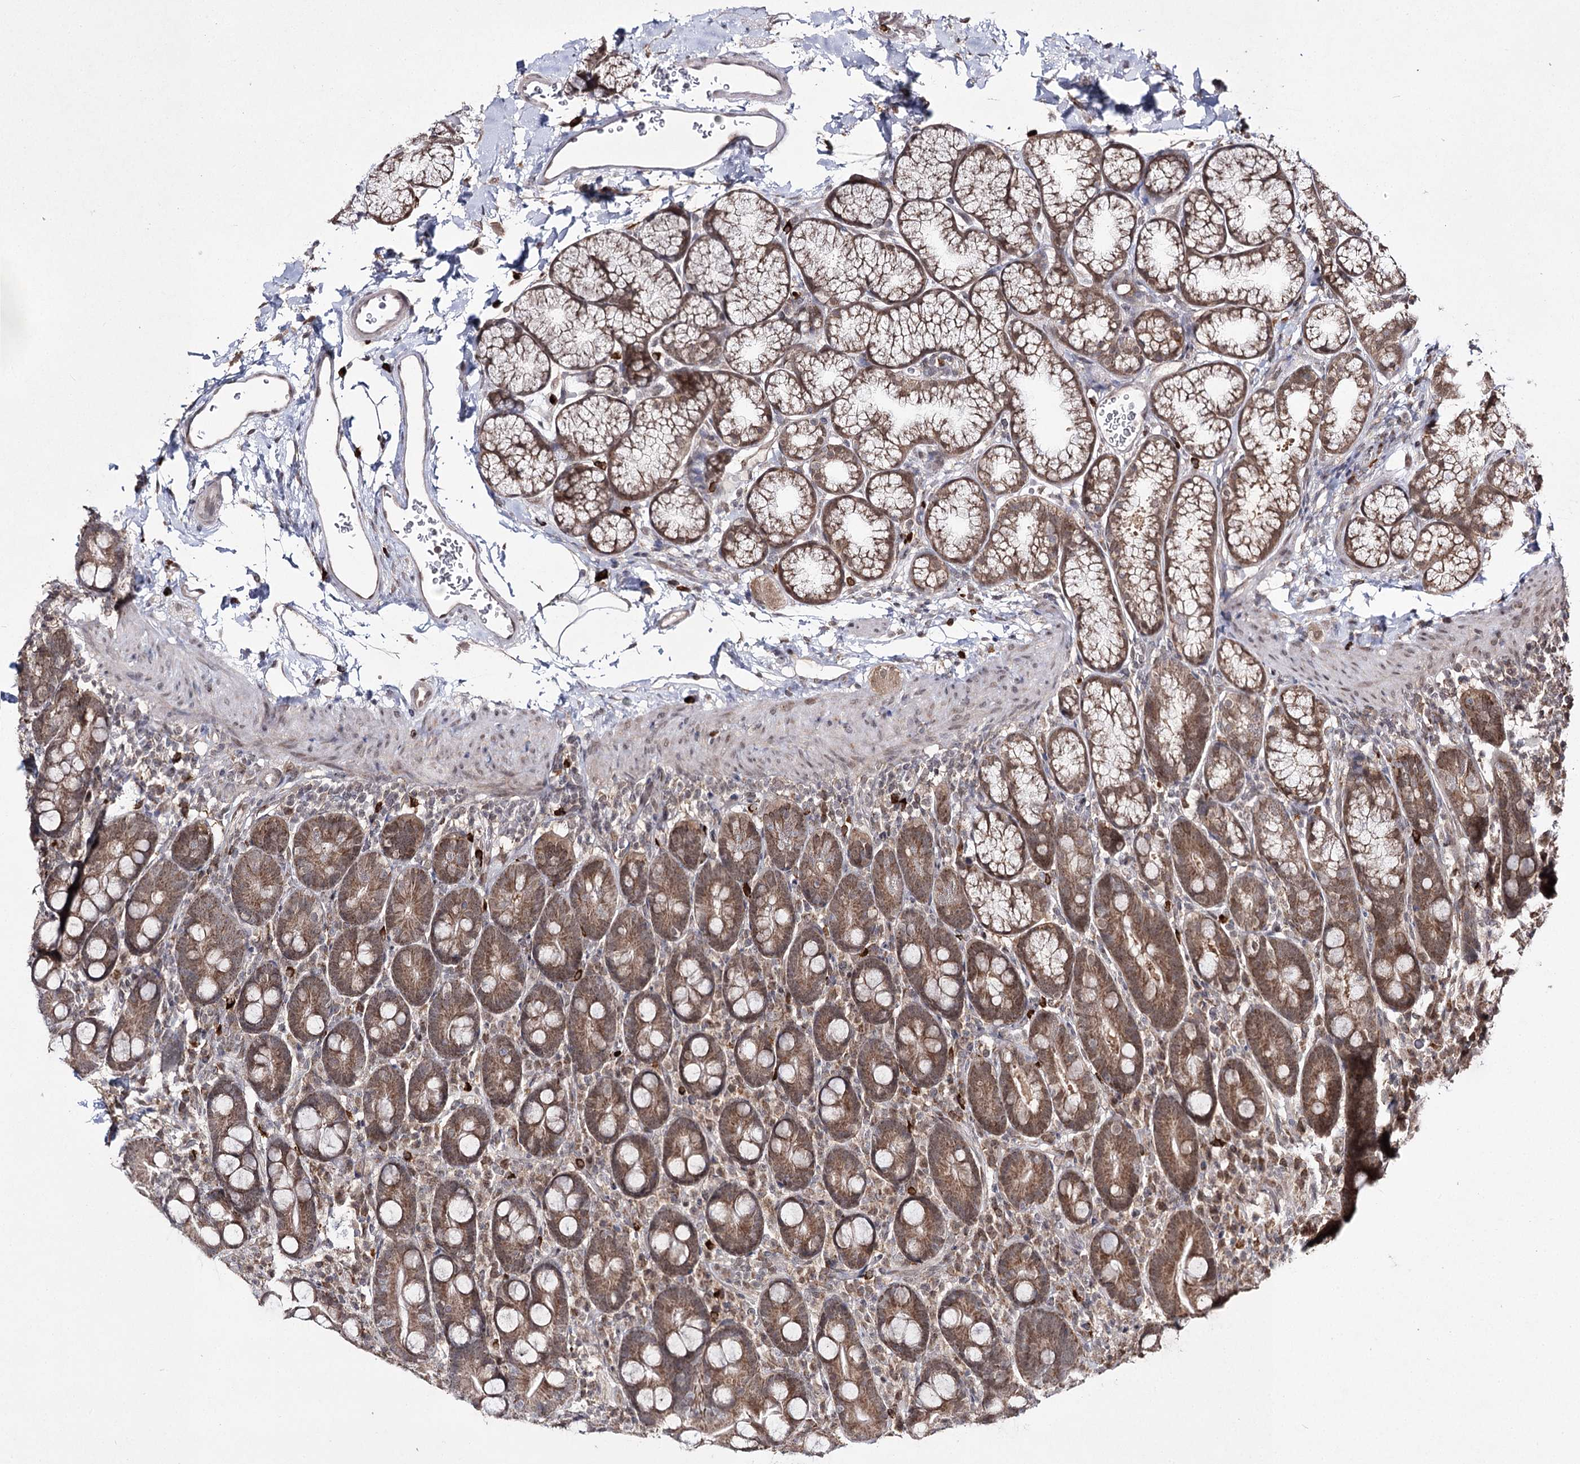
{"staining": {"intensity": "moderate", "quantity": ">75%", "location": "cytoplasmic/membranous"}, "tissue": "duodenum", "cell_type": "Glandular cells", "image_type": "normal", "snomed": [{"axis": "morphology", "description": "Normal tissue, NOS"}, {"axis": "topography", "description": "Duodenum"}], "caption": "Immunohistochemistry image of normal human duodenum stained for a protein (brown), which shows medium levels of moderate cytoplasmic/membranous positivity in about >75% of glandular cells.", "gene": "TRNT1", "patient": {"sex": "male", "age": 35}}